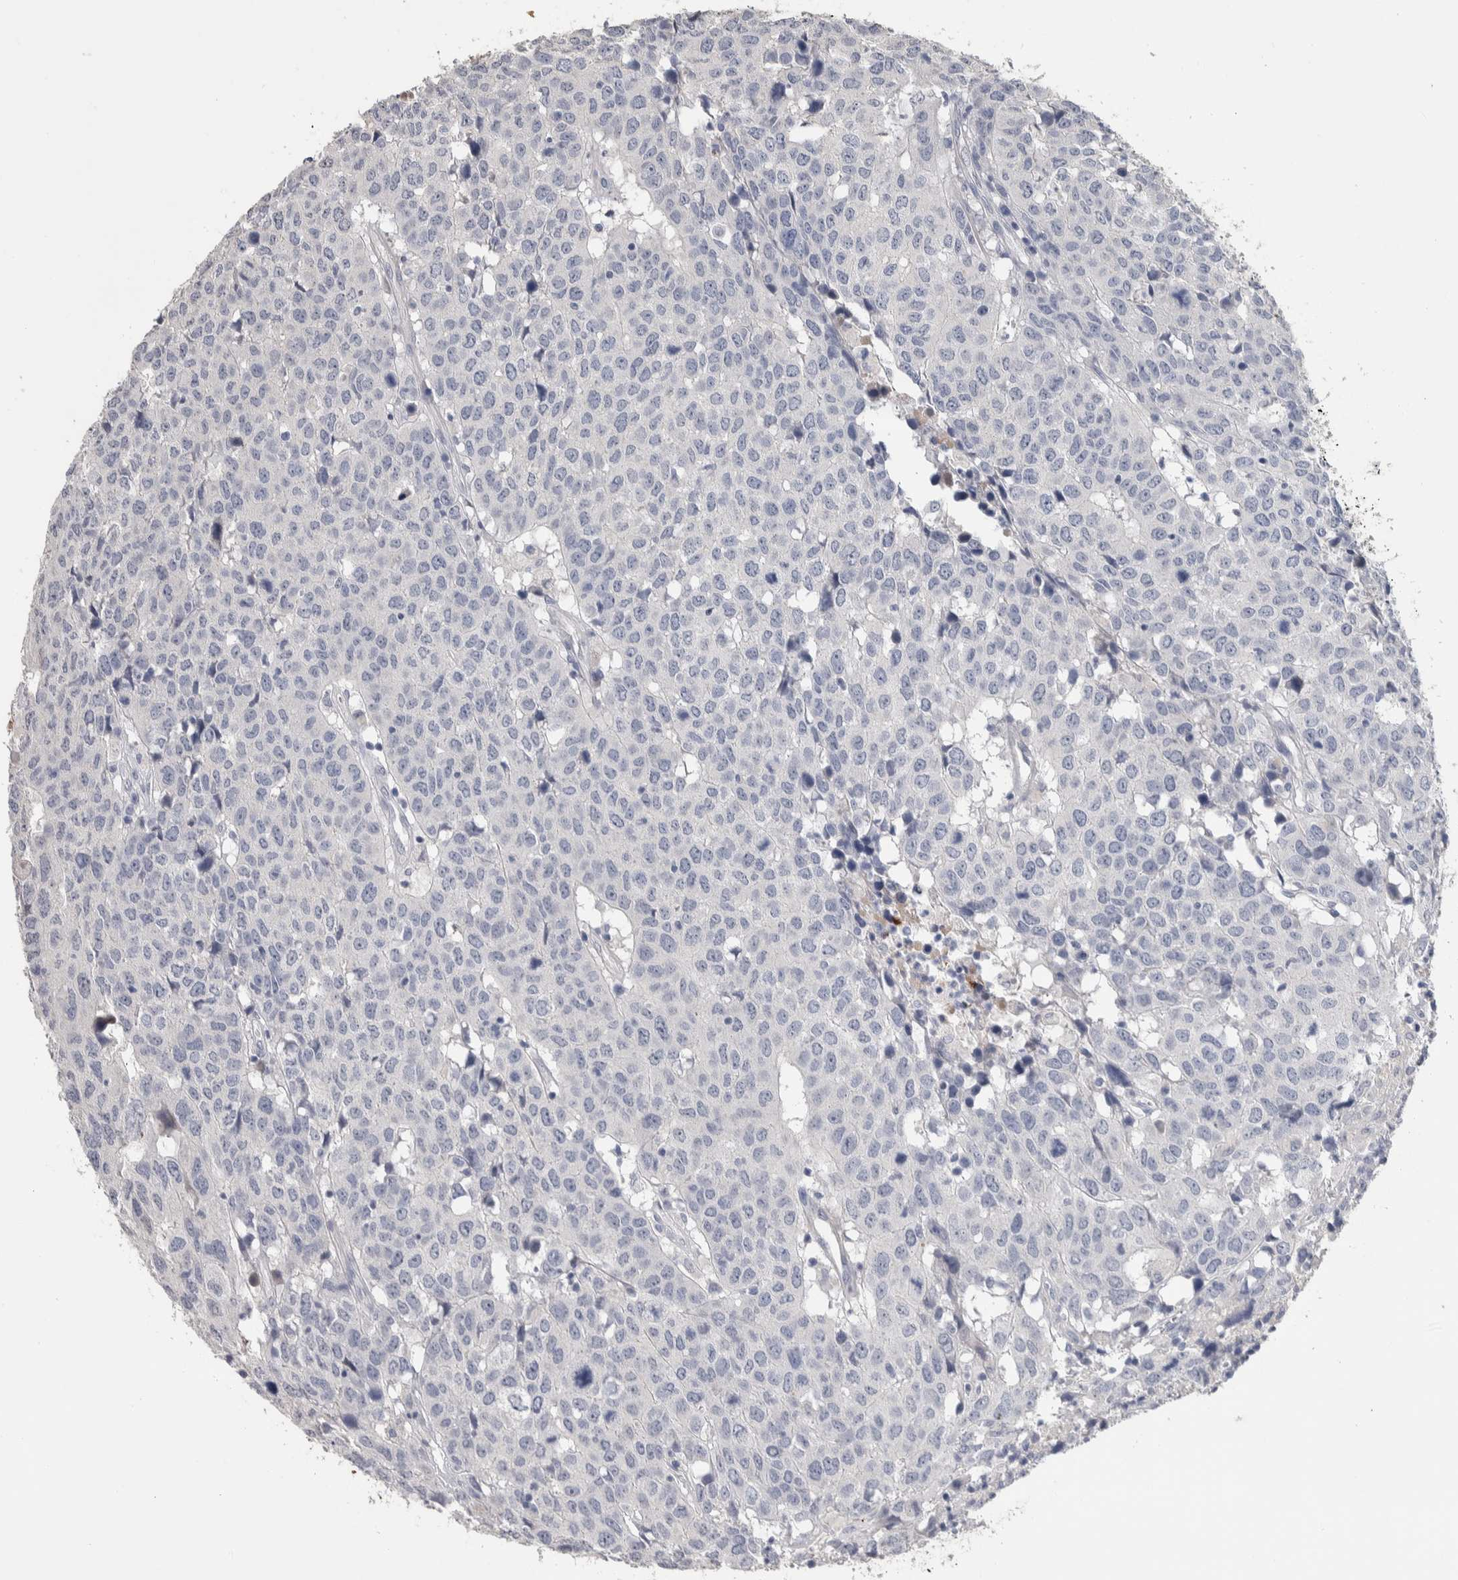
{"staining": {"intensity": "negative", "quantity": "none", "location": "none"}, "tissue": "head and neck cancer", "cell_type": "Tumor cells", "image_type": "cancer", "snomed": [{"axis": "morphology", "description": "Squamous cell carcinoma, NOS"}, {"axis": "topography", "description": "Head-Neck"}], "caption": "Immunohistochemistry image of human squamous cell carcinoma (head and neck) stained for a protein (brown), which shows no positivity in tumor cells. (Stains: DAB immunohistochemistry (IHC) with hematoxylin counter stain, Microscopy: brightfield microscopy at high magnification).", "gene": "TMEM102", "patient": {"sex": "male", "age": 66}}